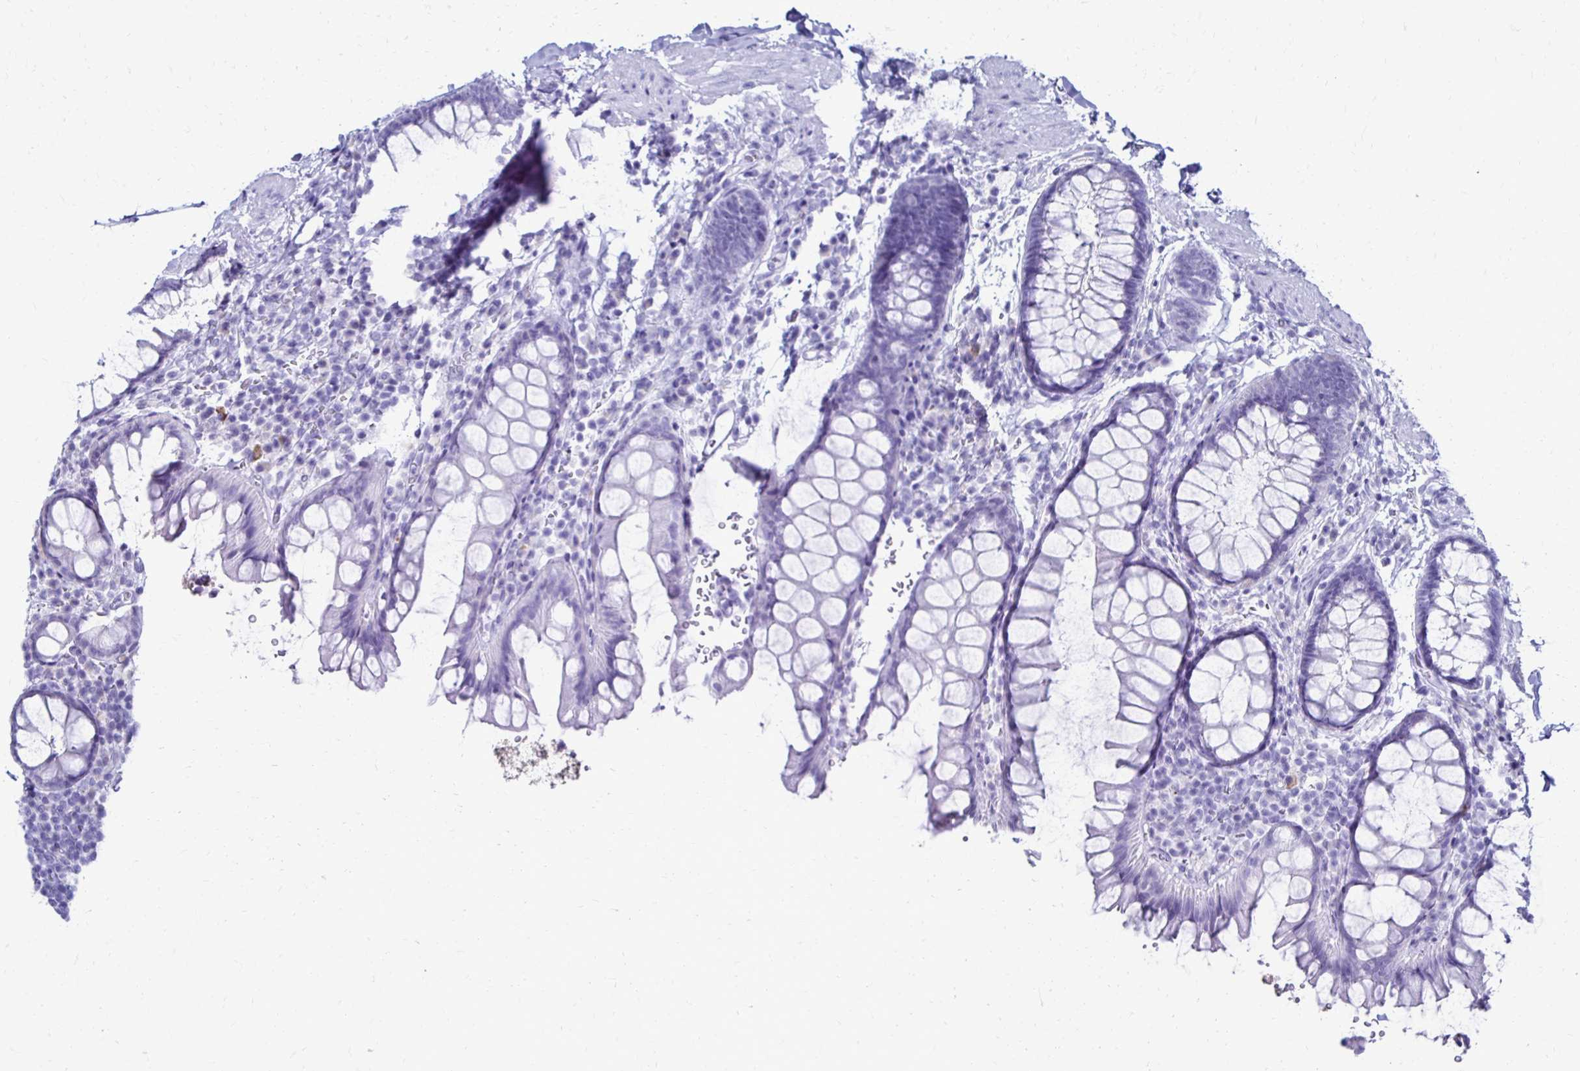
{"staining": {"intensity": "negative", "quantity": "none", "location": "none"}, "tissue": "rectum", "cell_type": "Glandular cells", "image_type": "normal", "snomed": [{"axis": "morphology", "description": "Normal tissue, NOS"}, {"axis": "topography", "description": "Rectum"}, {"axis": "topography", "description": "Peripheral nerve tissue"}], "caption": "DAB immunohistochemical staining of unremarkable human rectum shows no significant expression in glandular cells. The staining is performed using DAB brown chromogen with nuclei counter-stained in using hematoxylin.", "gene": "CST5", "patient": {"sex": "female", "age": 69}}